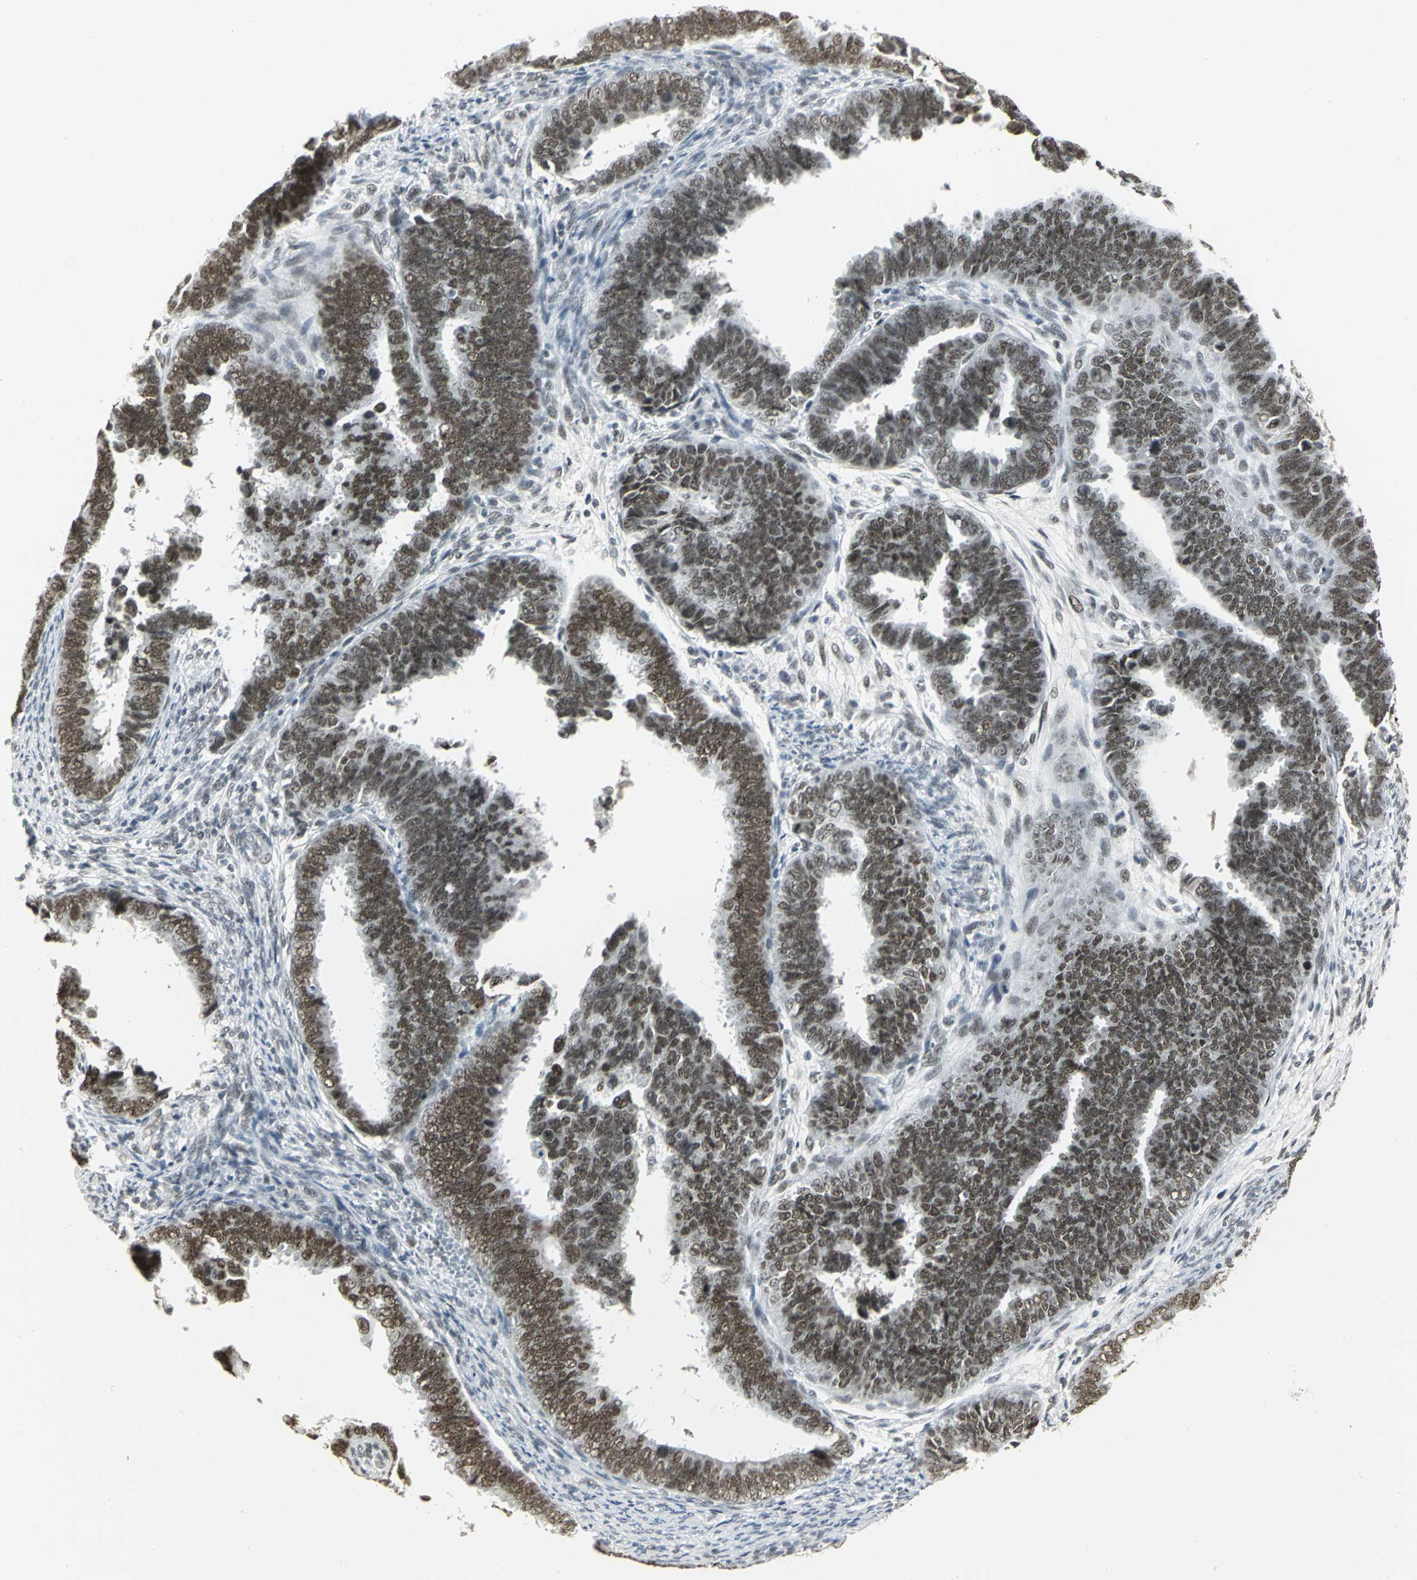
{"staining": {"intensity": "strong", "quantity": ">75%", "location": "nuclear"}, "tissue": "endometrial cancer", "cell_type": "Tumor cells", "image_type": "cancer", "snomed": [{"axis": "morphology", "description": "Adenocarcinoma, NOS"}, {"axis": "topography", "description": "Endometrium"}], "caption": "A brown stain shows strong nuclear expression of a protein in endometrial cancer tumor cells. Using DAB (brown) and hematoxylin (blue) stains, captured at high magnification using brightfield microscopy.", "gene": "CBX3", "patient": {"sex": "female", "age": 75}}